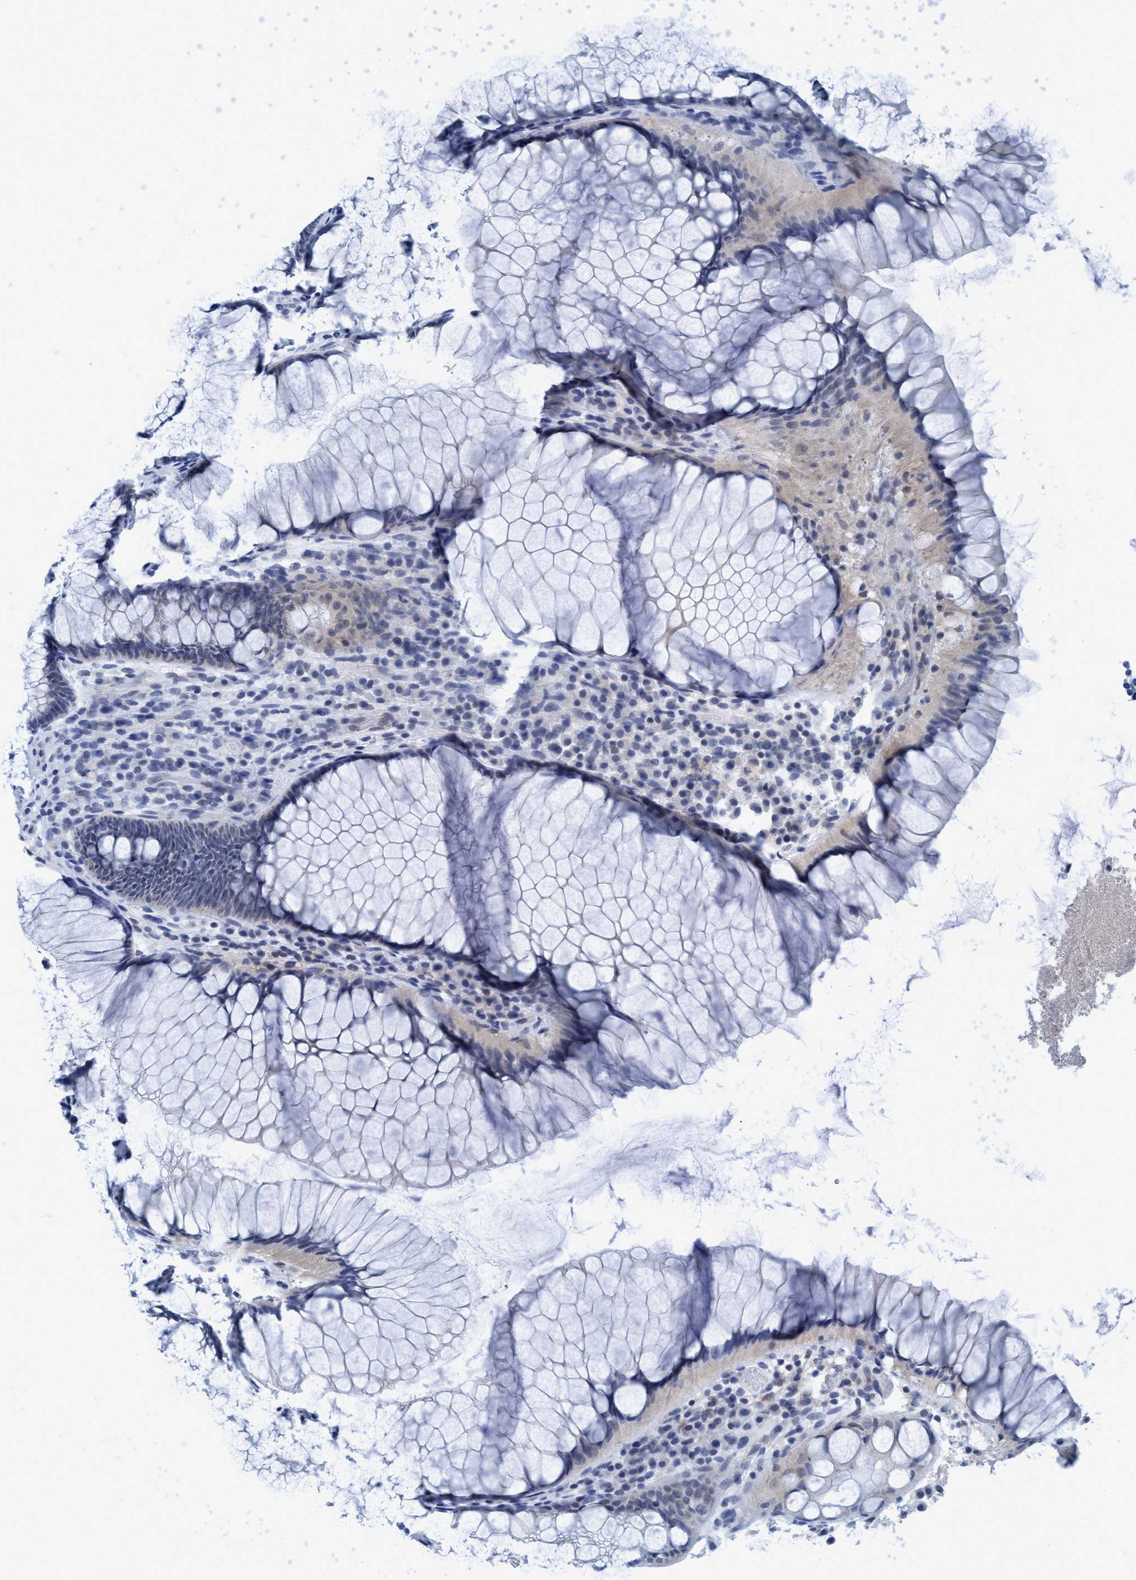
{"staining": {"intensity": "negative", "quantity": "none", "location": "none"}, "tissue": "rectum", "cell_type": "Glandular cells", "image_type": "normal", "snomed": [{"axis": "morphology", "description": "Normal tissue, NOS"}, {"axis": "topography", "description": "Rectum"}], "caption": "Glandular cells show no significant protein positivity in unremarkable rectum. (Stains: DAB (3,3'-diaminobenzidine) immunohistochemistry (IHC) with hematoxylin counter stain, Microscopy: brightfield microscopy at high magnification).", "gene": "DNAI1", "patient": {"sex": "male", "age": 51}}